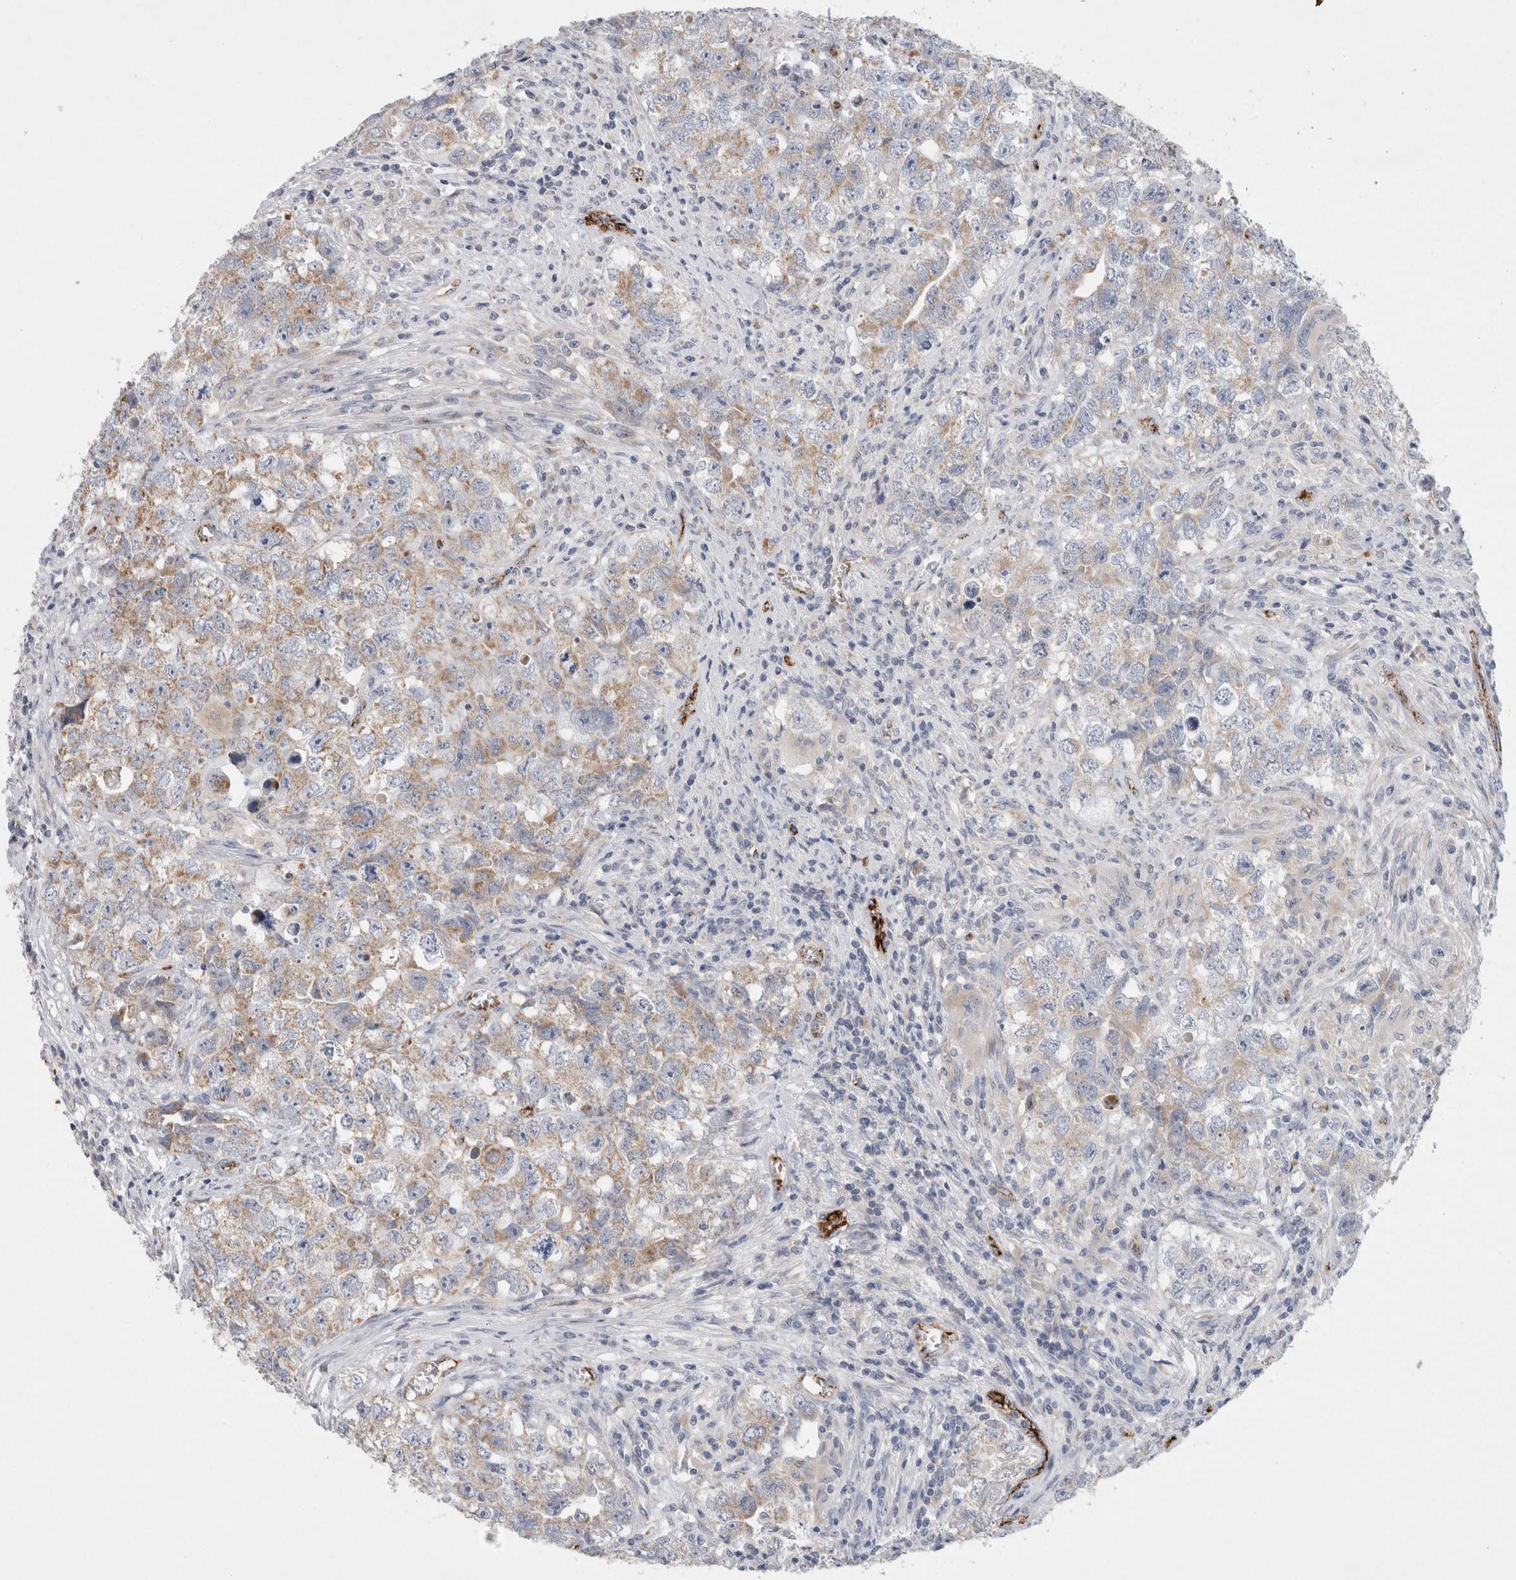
{"staining": {"intensity": "moderate", "quantity": "25%-75%", "location": "cytoplasmic/membranous"}, "tissue": "testis cancer", "cell_type": "Tumor cells", "image_type": "cancer", "snomed": [{"axis": "morphology", "description": "Seminoma, NOS"}, {"axis": "morphology", "description": "Carcinoma, Embryonal, NOS"}, {"axis": "topography", "description": "Testis"}], "caption": "High-magnification brightfield microscopy of testis cancer stained with DAB (brown) and counterstained with hematoxylin (blue). tumor cells exhibit moderate cytoplasmic/membranous positivity is identified in about25%-75% of cells. (brown staining indicates protein expression, while blue staining denotes nuclei).", "gene": "IARS2", "patient": {"sex": "male", "age": 43}}